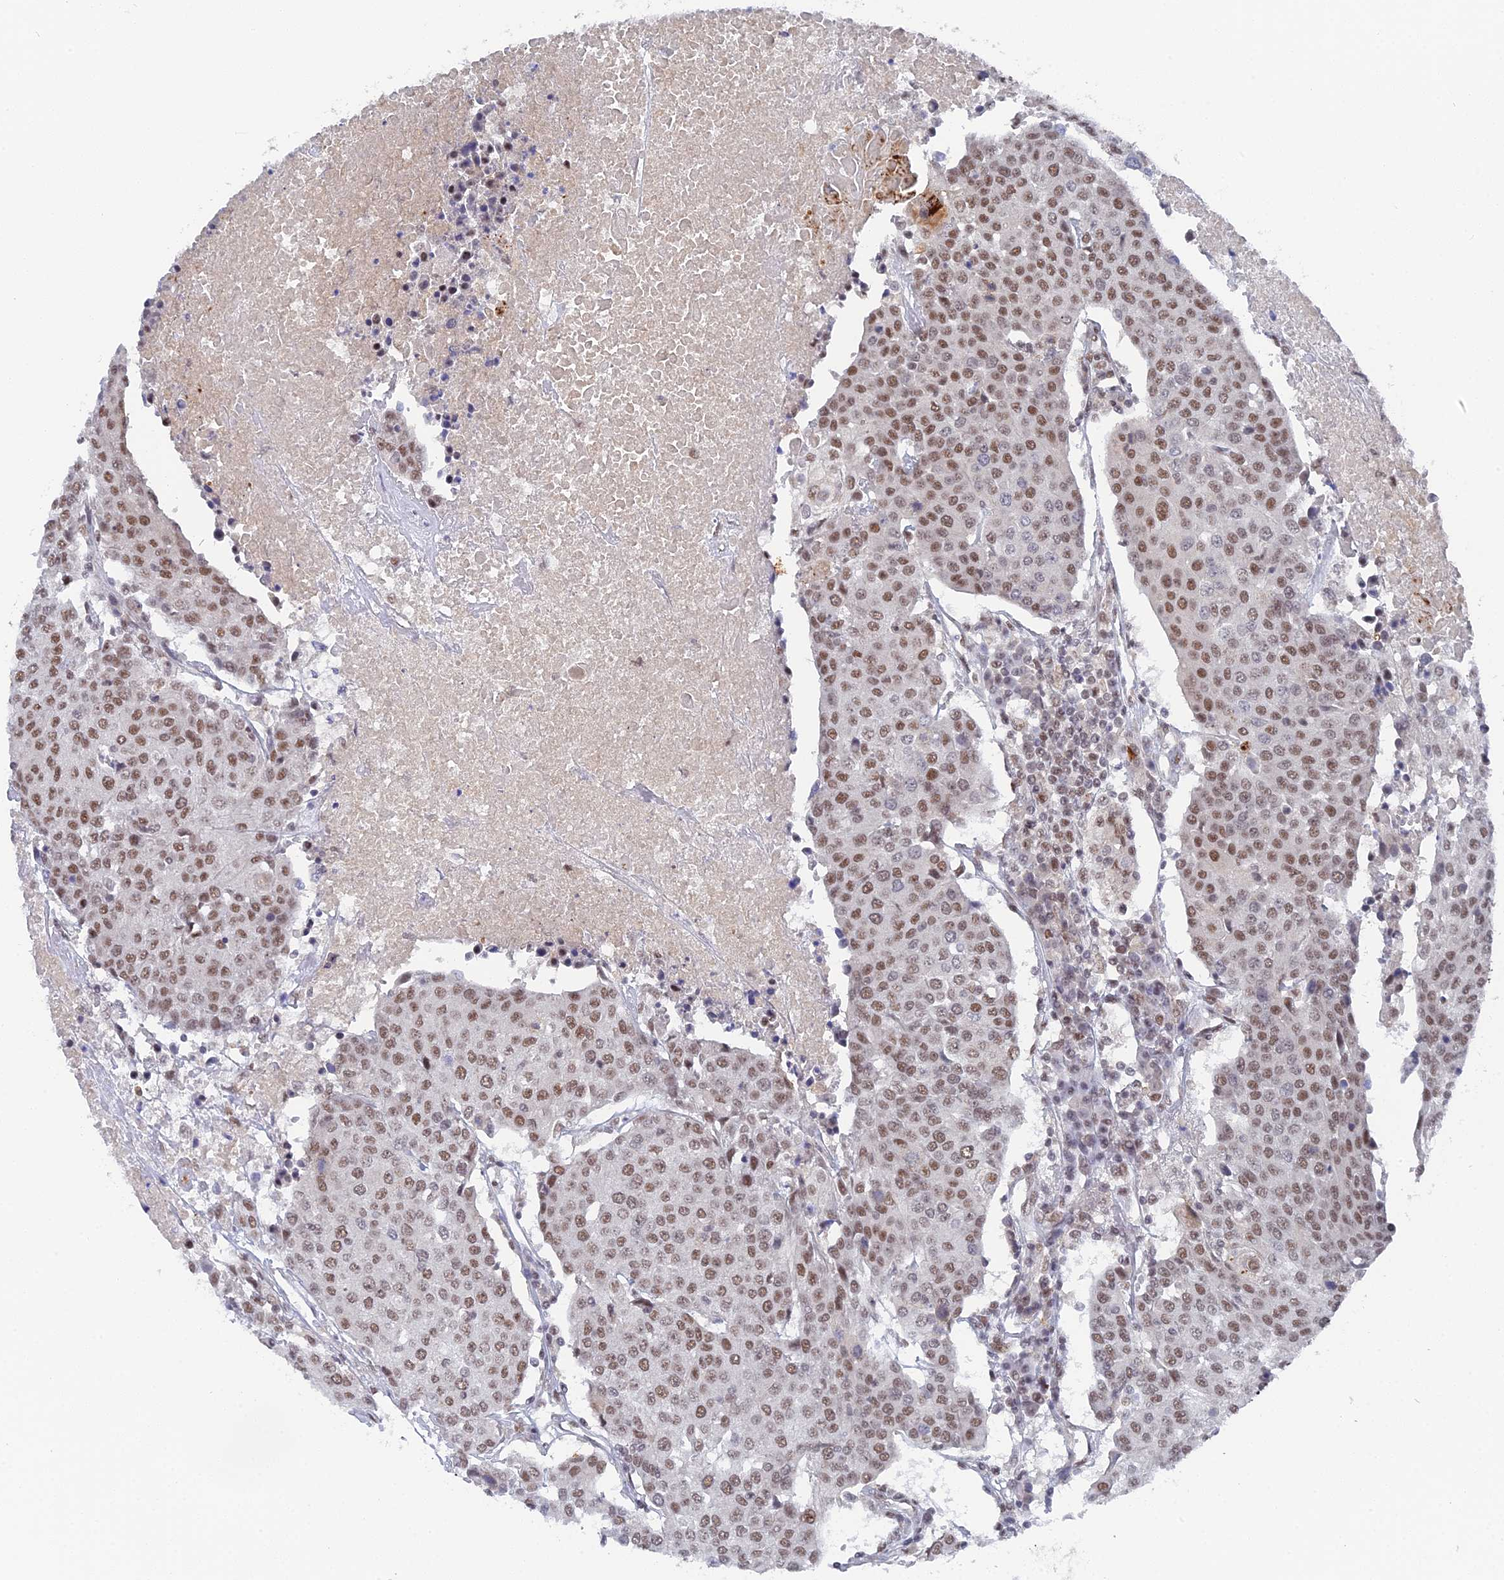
{"staining": {"intensity": "moderate", "quantity": ">75%", "location": "nuclear"}, "tissue": "urothelial cancer", "cell_type": "Tumor cells", "image_type": "cancer", "snomed": [{"axis": "morphology", "description": "Urothelial carcinoma, High grade"}, {"axis": "topography", "description": "Urinary bladder"}], "caption": "Moderate nuclear expression is seen in approximately >75% of tumor cells in high-grade urothelial carcinoma.", "gene": "CCDC85A", "patient": {"sex": "female", "age": 85}}